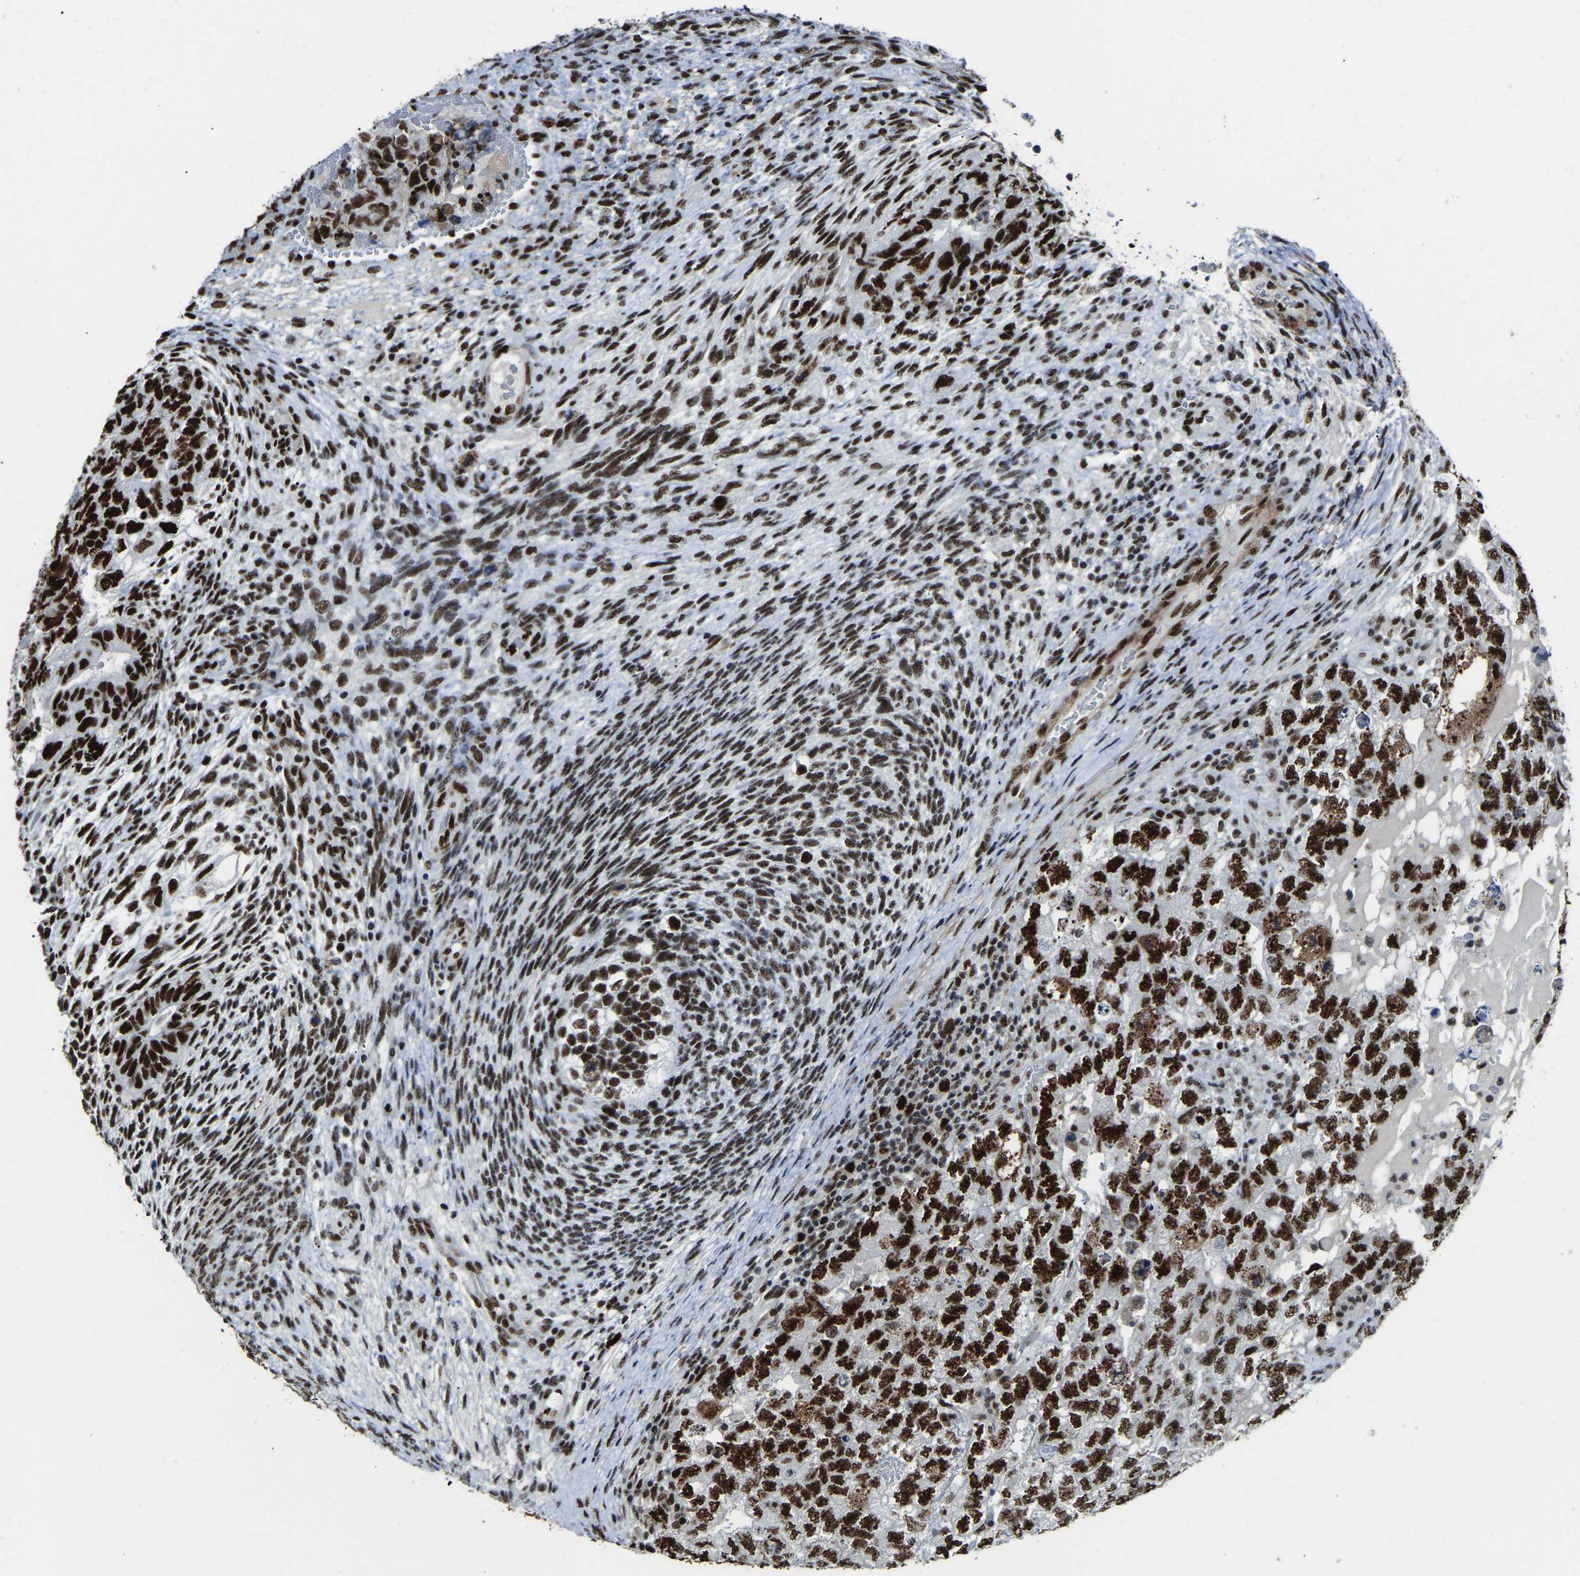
{"staining": {"intensity": "strong", "quantity": ">75%", "location": "nuclear"}, "tissue": "testis cancer", "cell_type": "Tumor cells", "image_type": "cancer", "snomed": [{"axis": "morphology", "description": "Carcinoma, Embryonal, NOS"}, {"axis": "topography", "description": "Testis"}], "caption": "Immunohistochemistry of testis cancer (embryonal carcinoma) shows high levels of strong nuclear staining in approximately >75% of tumor cells.", "gene": "DDX5", "patient": {"sex": "male", "age": 36}}